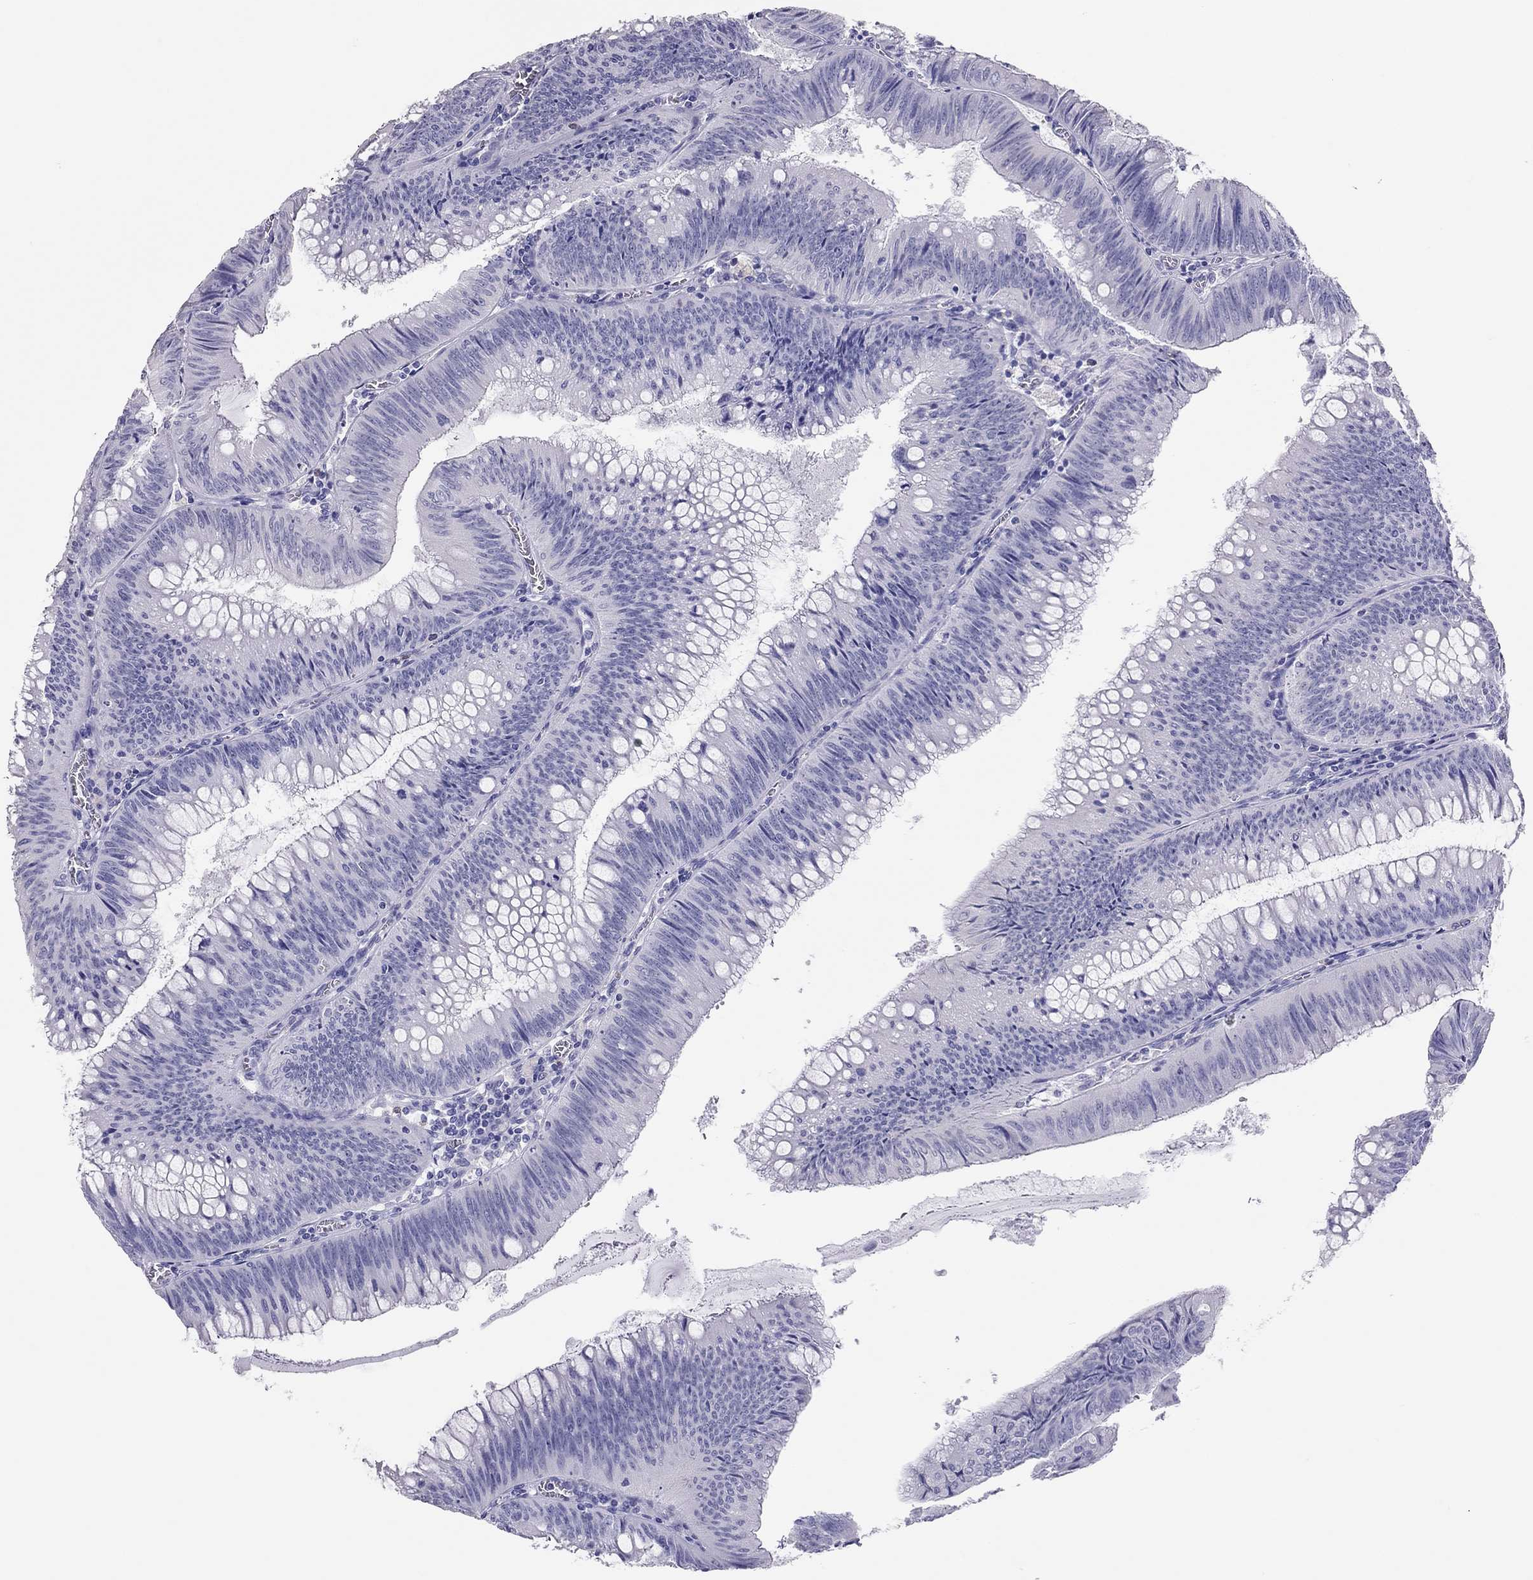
{"staining": {"intensity": "negative", "quantity": "none", "location": "none"}, "tissue": "colorectal cancer", "cell_type": "Tumor cells", "image_type": "cancer", "snomed": [{"axis": "morphology", "description": "Adenocarcinoma, NOS"}, {"axis": "topography", "description": "Rectum"}], "caption": "Tumor cells are negative for brown protein staining in colorectal adenocarcinoma.", "gene": "TSHB", "patient": {"sex": "female", "age": 72}}